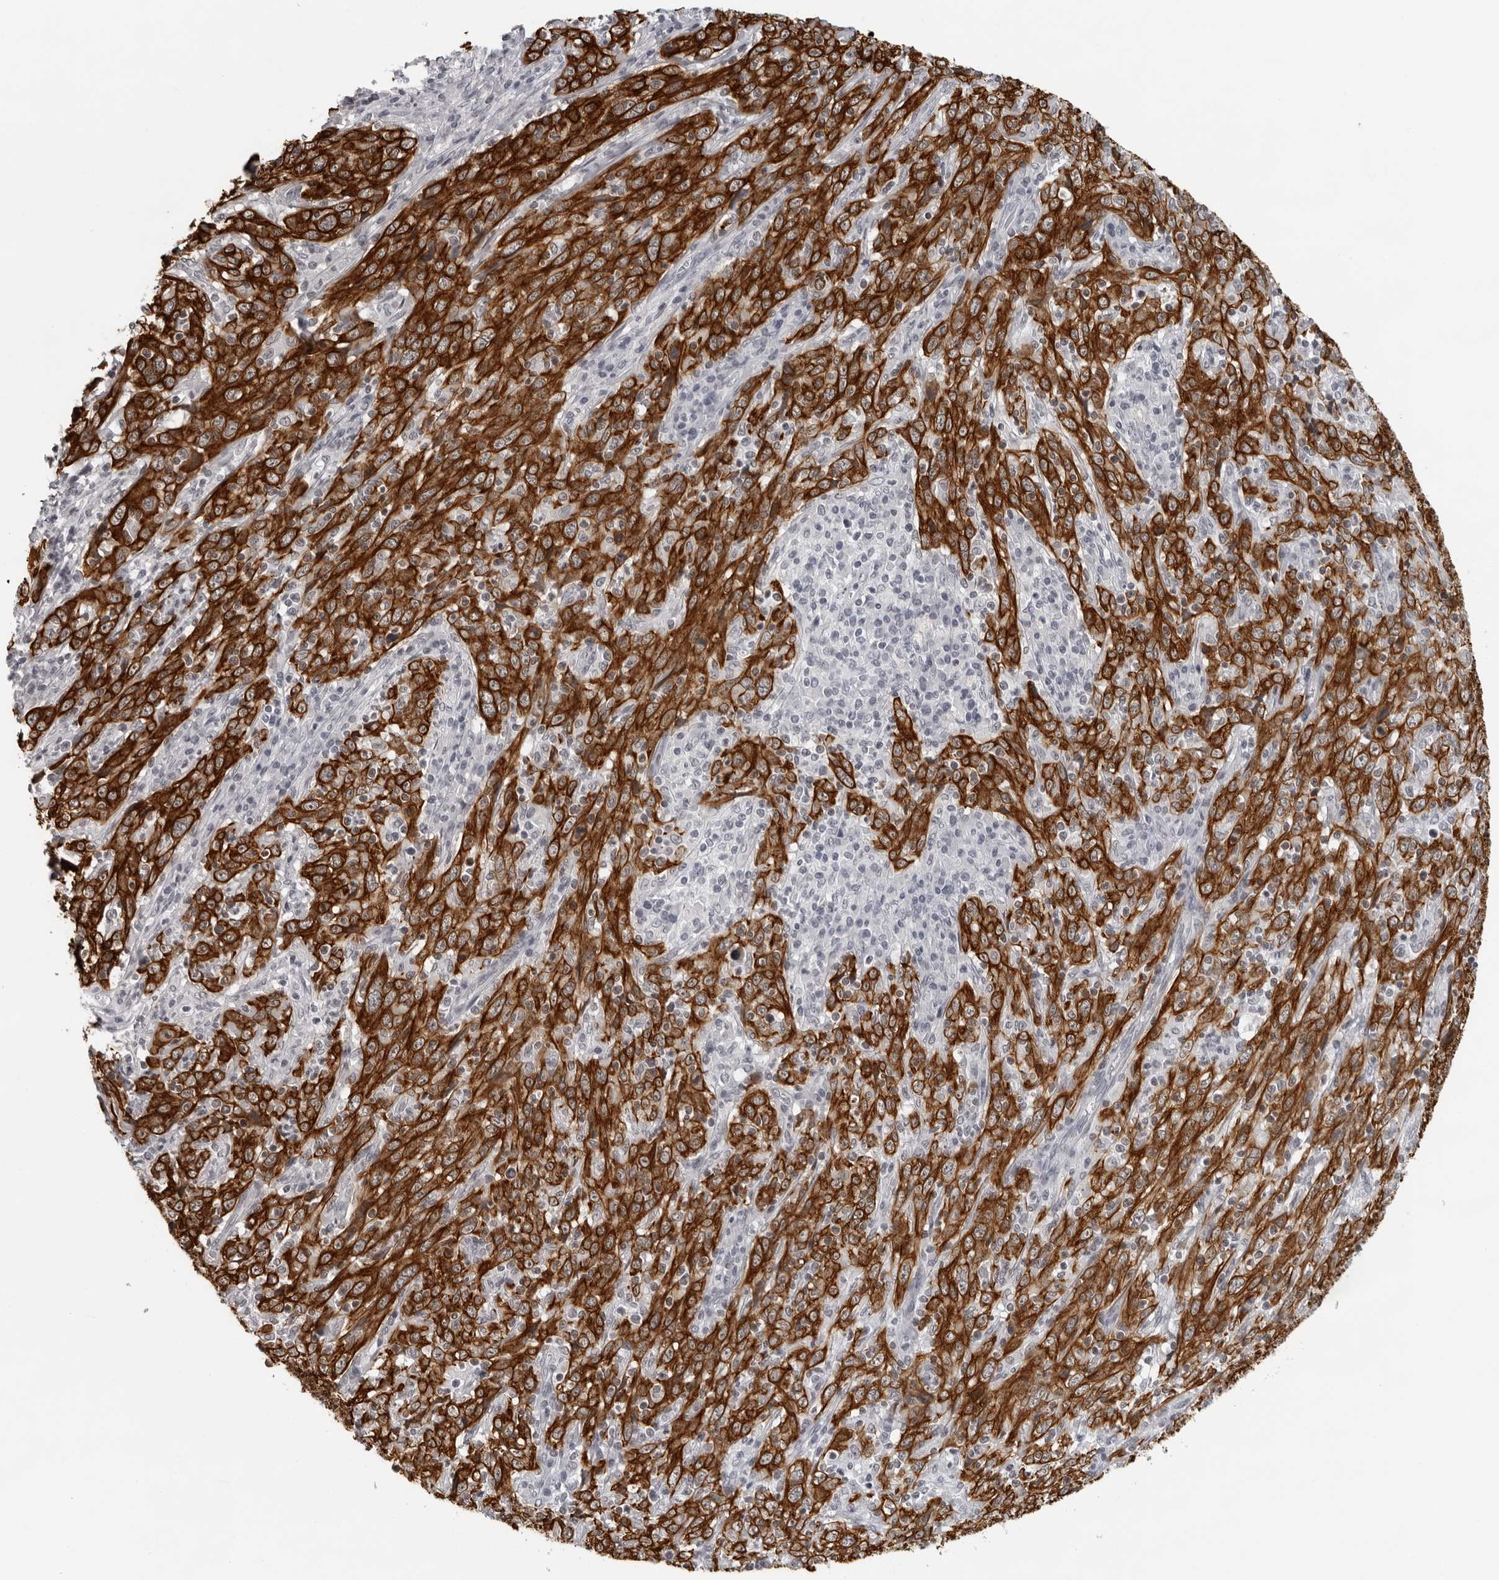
{"staining": {"intensity": "strong", "quantity": ">75%", "location": "cytoplasmic/membranous"}, "tissue": "cervical cancer", "cell_type": "Tumor cells", "image_type": "cancer", "snomed": [{"axis": "morphology", "description": "Squamous cell carcinoma, NOS"}, {"axis": "topography", "description": "Cervix"}], "caption": "A brown stain highlights strong cytoplasmic/membranous staining of a protein in cervical cancer (squamous cell carcinoma) tumor cells.", "gene": "CCDC28B", "patient": {"sex": "female", "age": 46}}